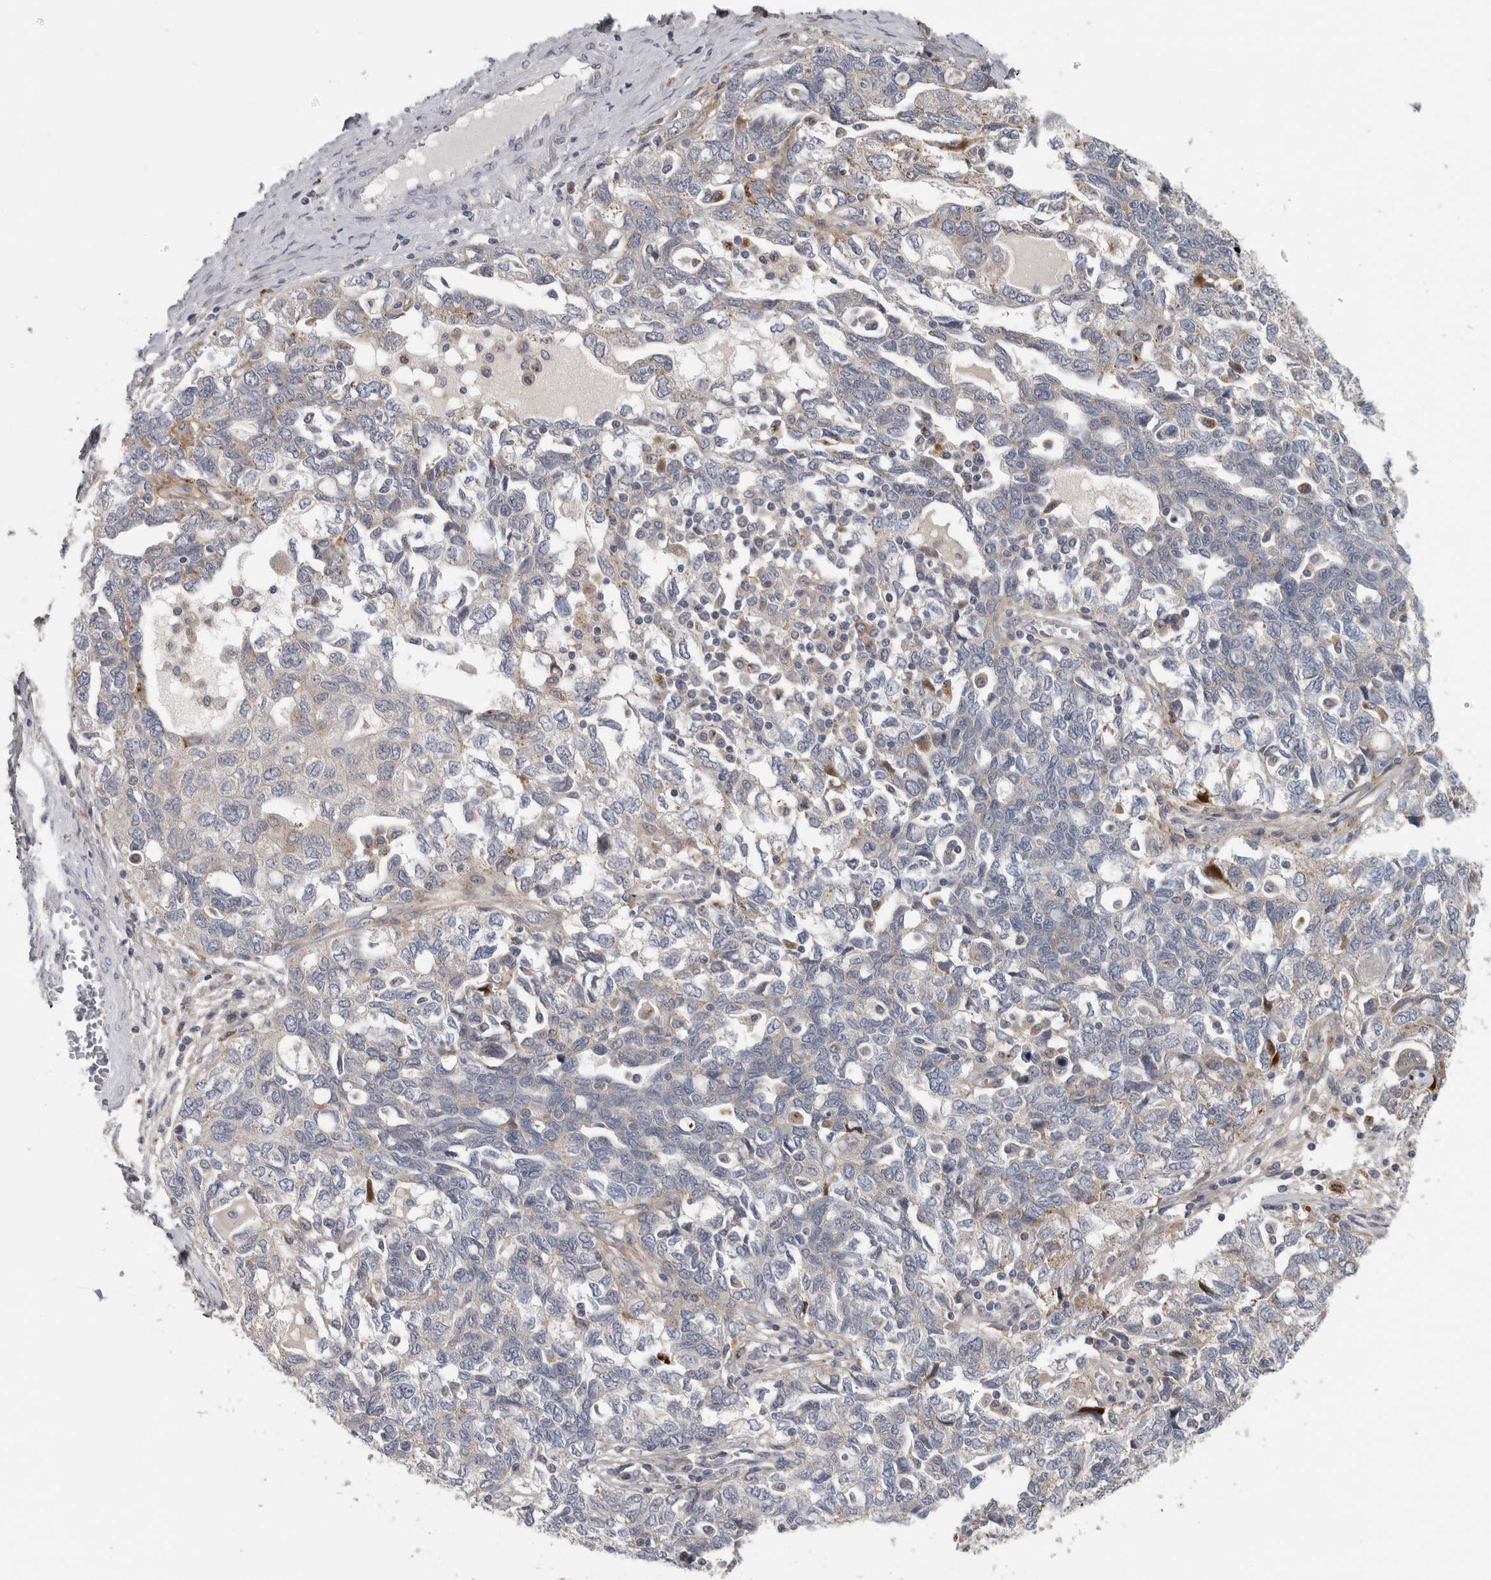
{"staining": {"intensity": "negative", "quantity": "none", "location": "none"}, "tissue": "ovarian cancer", "cell_type": "Tumor cells", "image_type": "cancer", "snomed": [{"axis": "morphology", "description": "Carcinoma, NOS"}, {"axis": "morphology", "description": "Cystadenocarcinoma, serous, NOS"}, {"axis": "topography", "description": "Ovary"}], "caption": "The IHC image has no significant positivity in tumor cells of carcinoma (ovarian) tissue.", "gene": "ATXN2", "patient": {"sex": "female", "age": 69}}